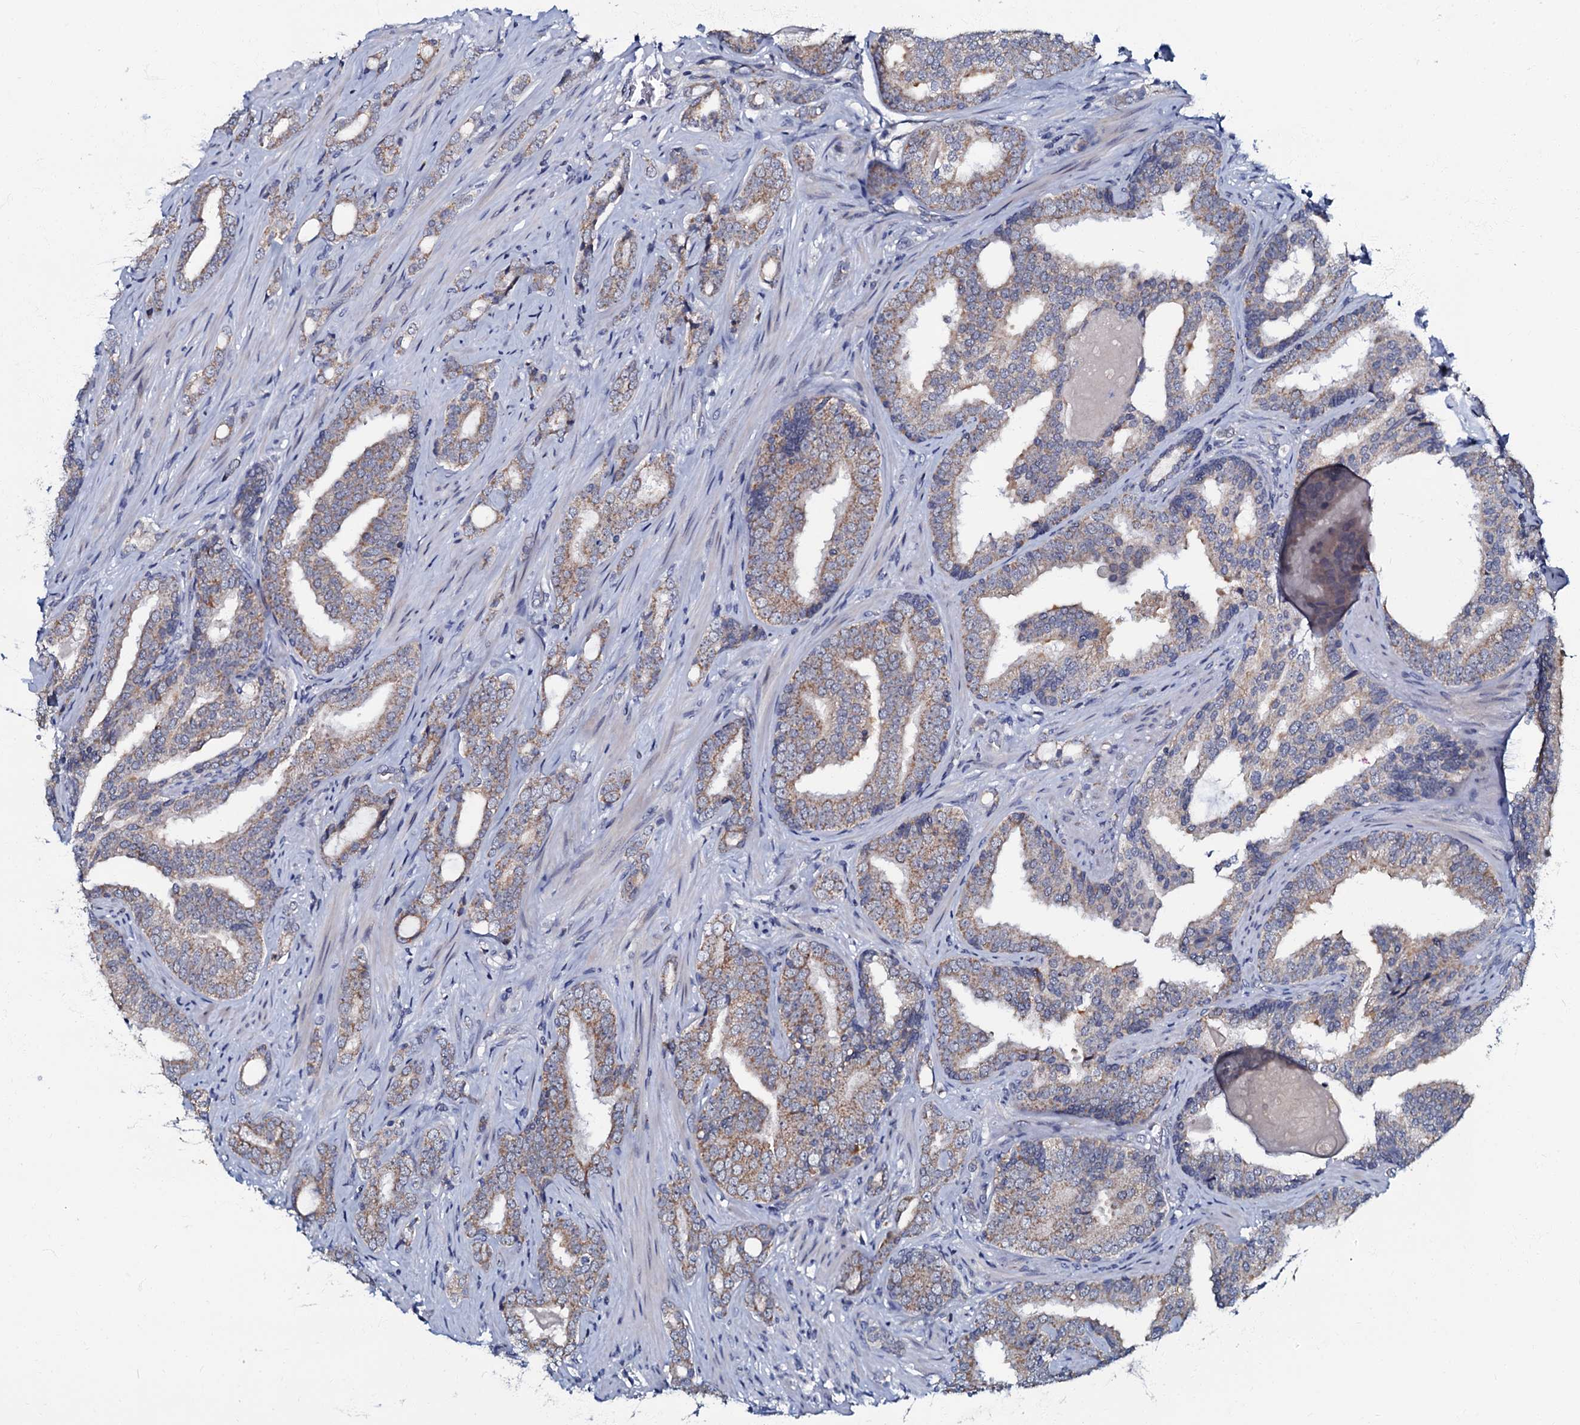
{"staining": {"intensity": "moderate", "quantity": "25%-75%", "location": "cytoplasmic/membranous"}, "tissue": "prostate cancer", "cell_type": "Tumor cells", "image_type": "cancer", "snomed": [{"axis": "morphology", "description": "Adenocarcinoma, High grade"}, {"axis": "topography", "description": "Prostate"}], "caption": "Tumor cells reveal medium levels of moderate cytoplasmic/membranous staining in about 25%-75% of cells in human prostate high-grade adenocarcinoma.", "gene": "MRPL51", "patient": {"sex": "male", "age": 63}}